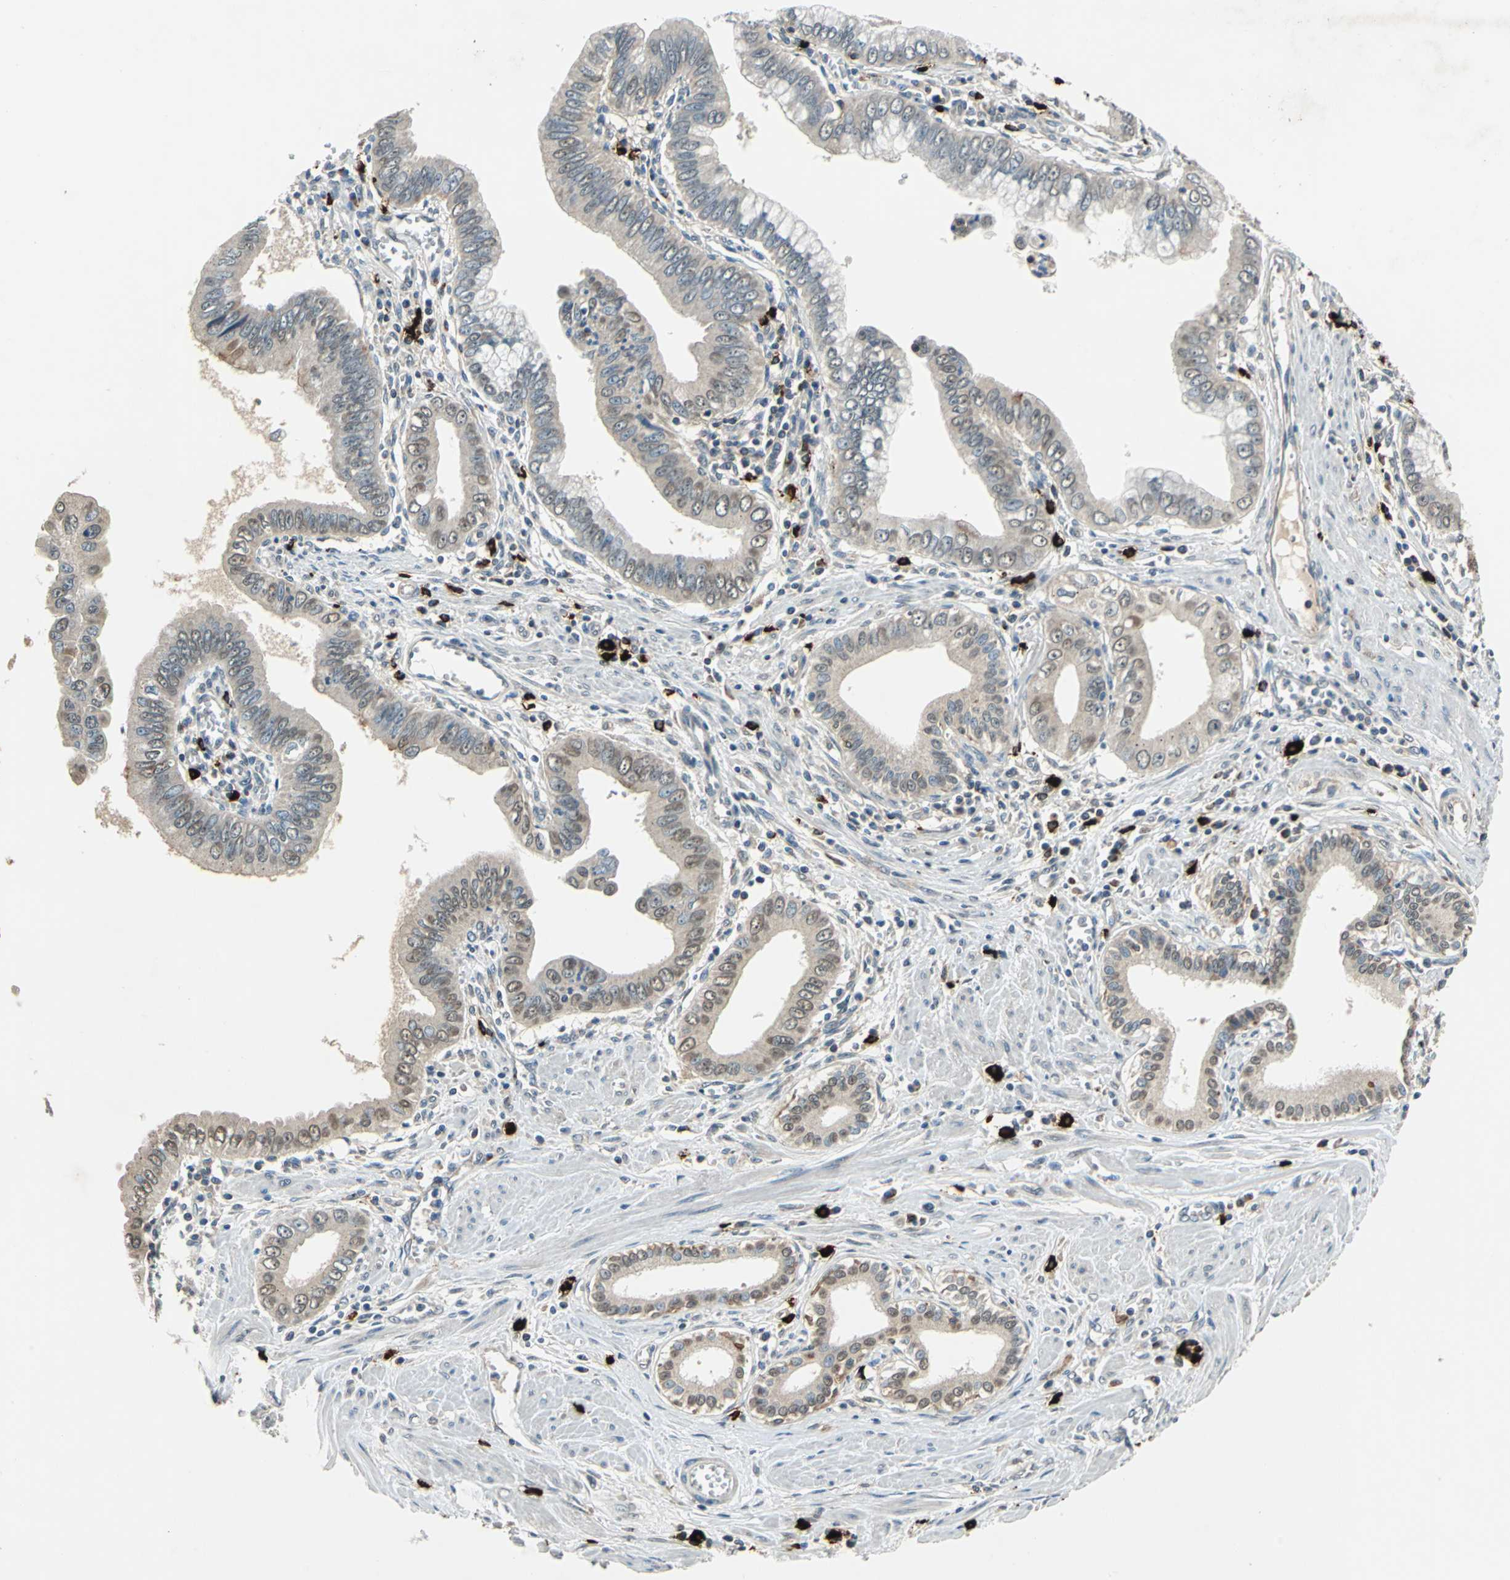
{"staining": {"intensity": "weak", "quantity": "25%-75%", "location": "cytoplasmic/membranous,nuclear"}, "tissue": "pancreatic cancer", "cell_type": "Tumor cells", "image_type": "cancer", "snomed": [{"axis": "morphology", "description": "Normal tissue, NOS"}, {"axis": "topography", "description": "Lymph node"}], "caption": "Immunohistochemistry of human pancreatic cancer reveals low levels of weak cytoplasmic/membranous and nuclear staining in about 25%-75% of tumor cells.", "gene": "SLC19A2", "patient": {"sex": "male", "age": 50}}